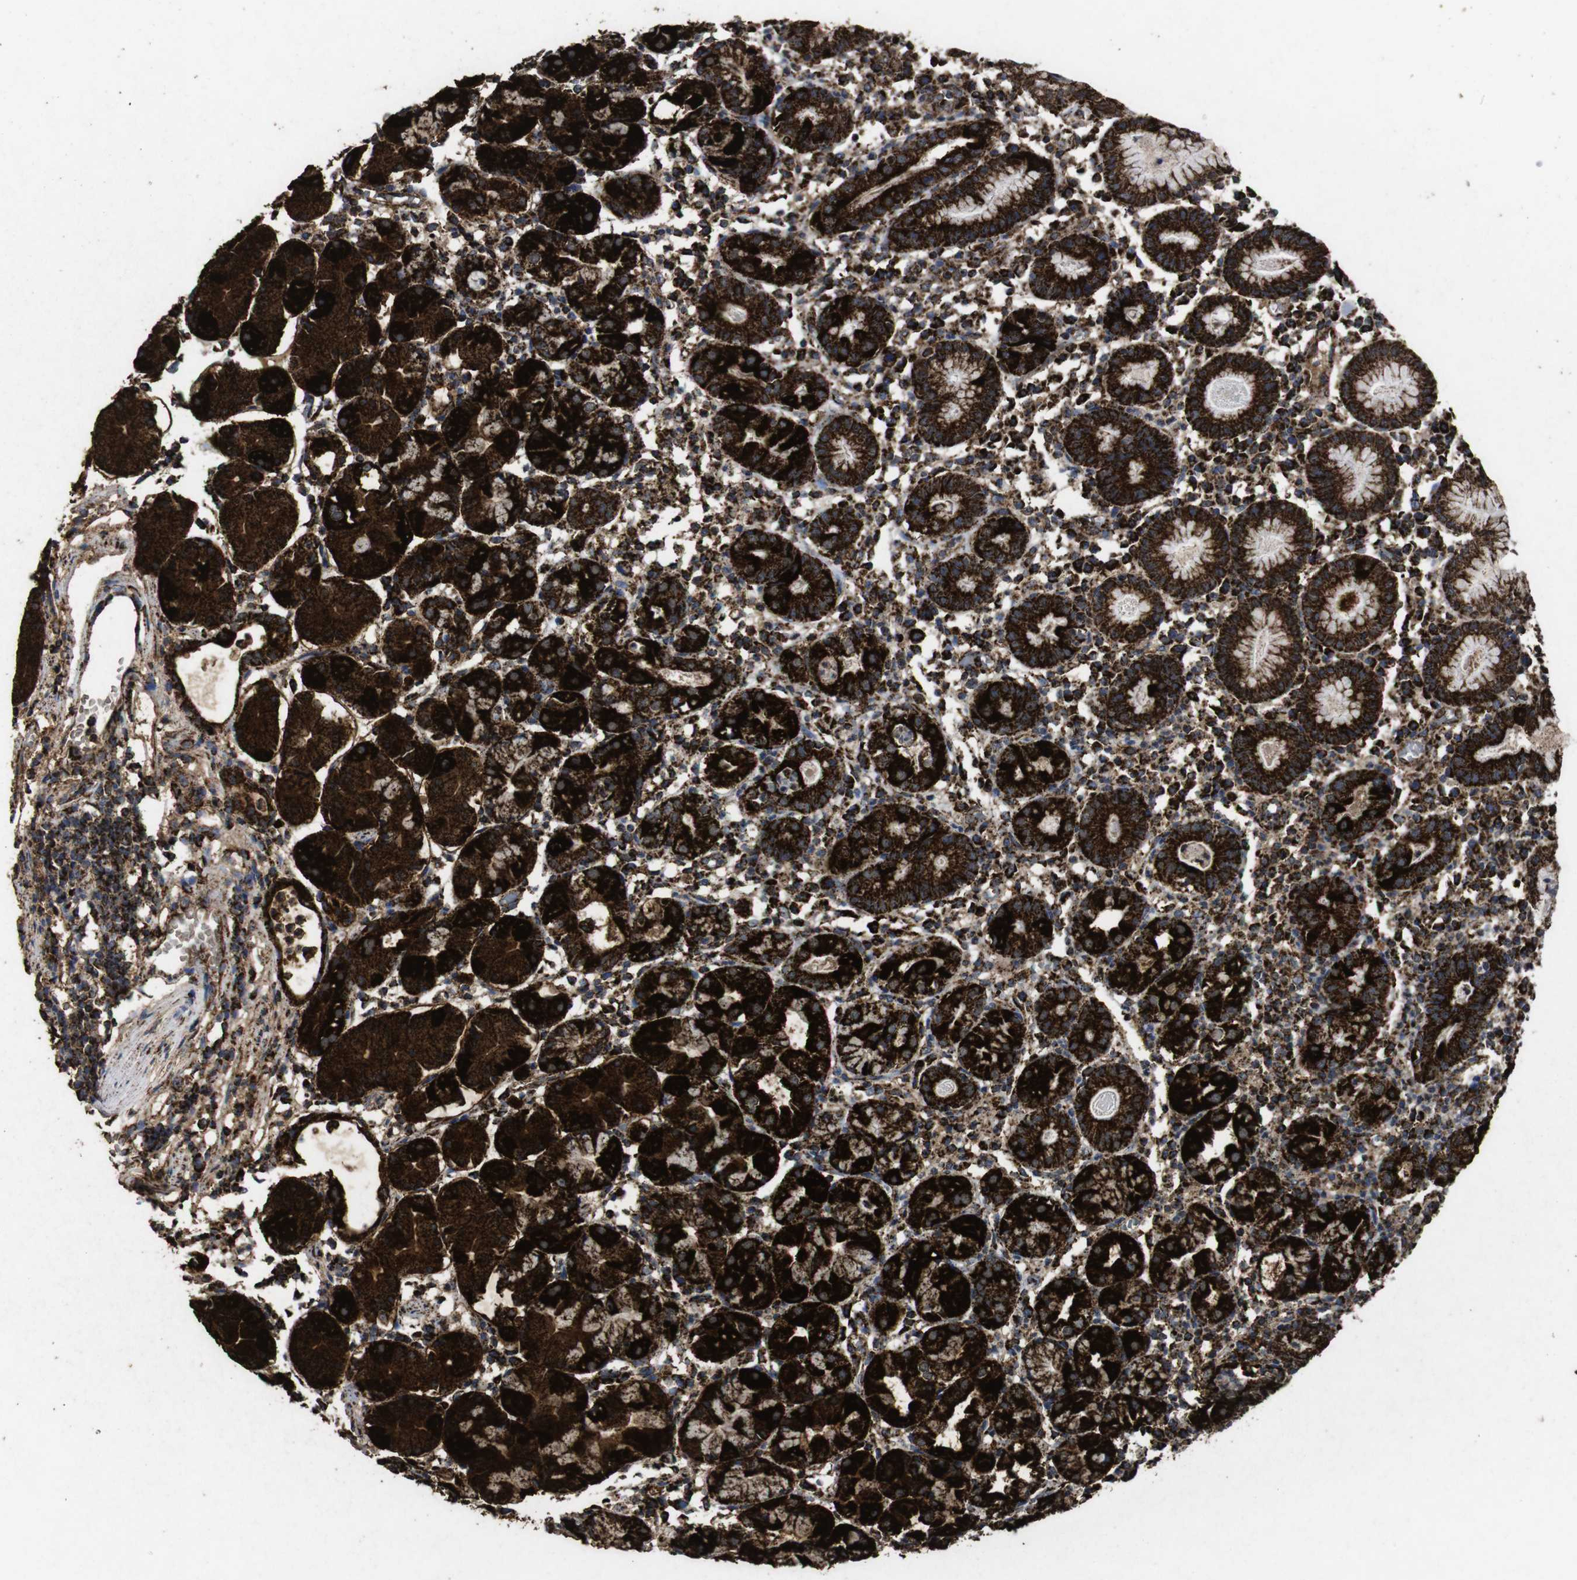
{"staining": {"intensity": "strong", "quantity": ">75%", "location": "cytoplasmic/membranous"}, "tissue": "stomach", "cell_type": "Glandular cells", "image_type": "normal", "snomed": [{"axis": "morphology", "description": "Normal tissue, NOS"}, {"axis": "topography", "description": "Stomach"}, {"axis": "topography", "description": "Stomach, lower"}], "caption": "IHC photomicrograph of benign stomach stained for a protein (brown), which reveals high levels of strong cytoplasmic/membranous positivity in approximately >75% of glandular cells.", "gene": "ATP5F1A", "patient": {"sex": "female", "age": 75}}